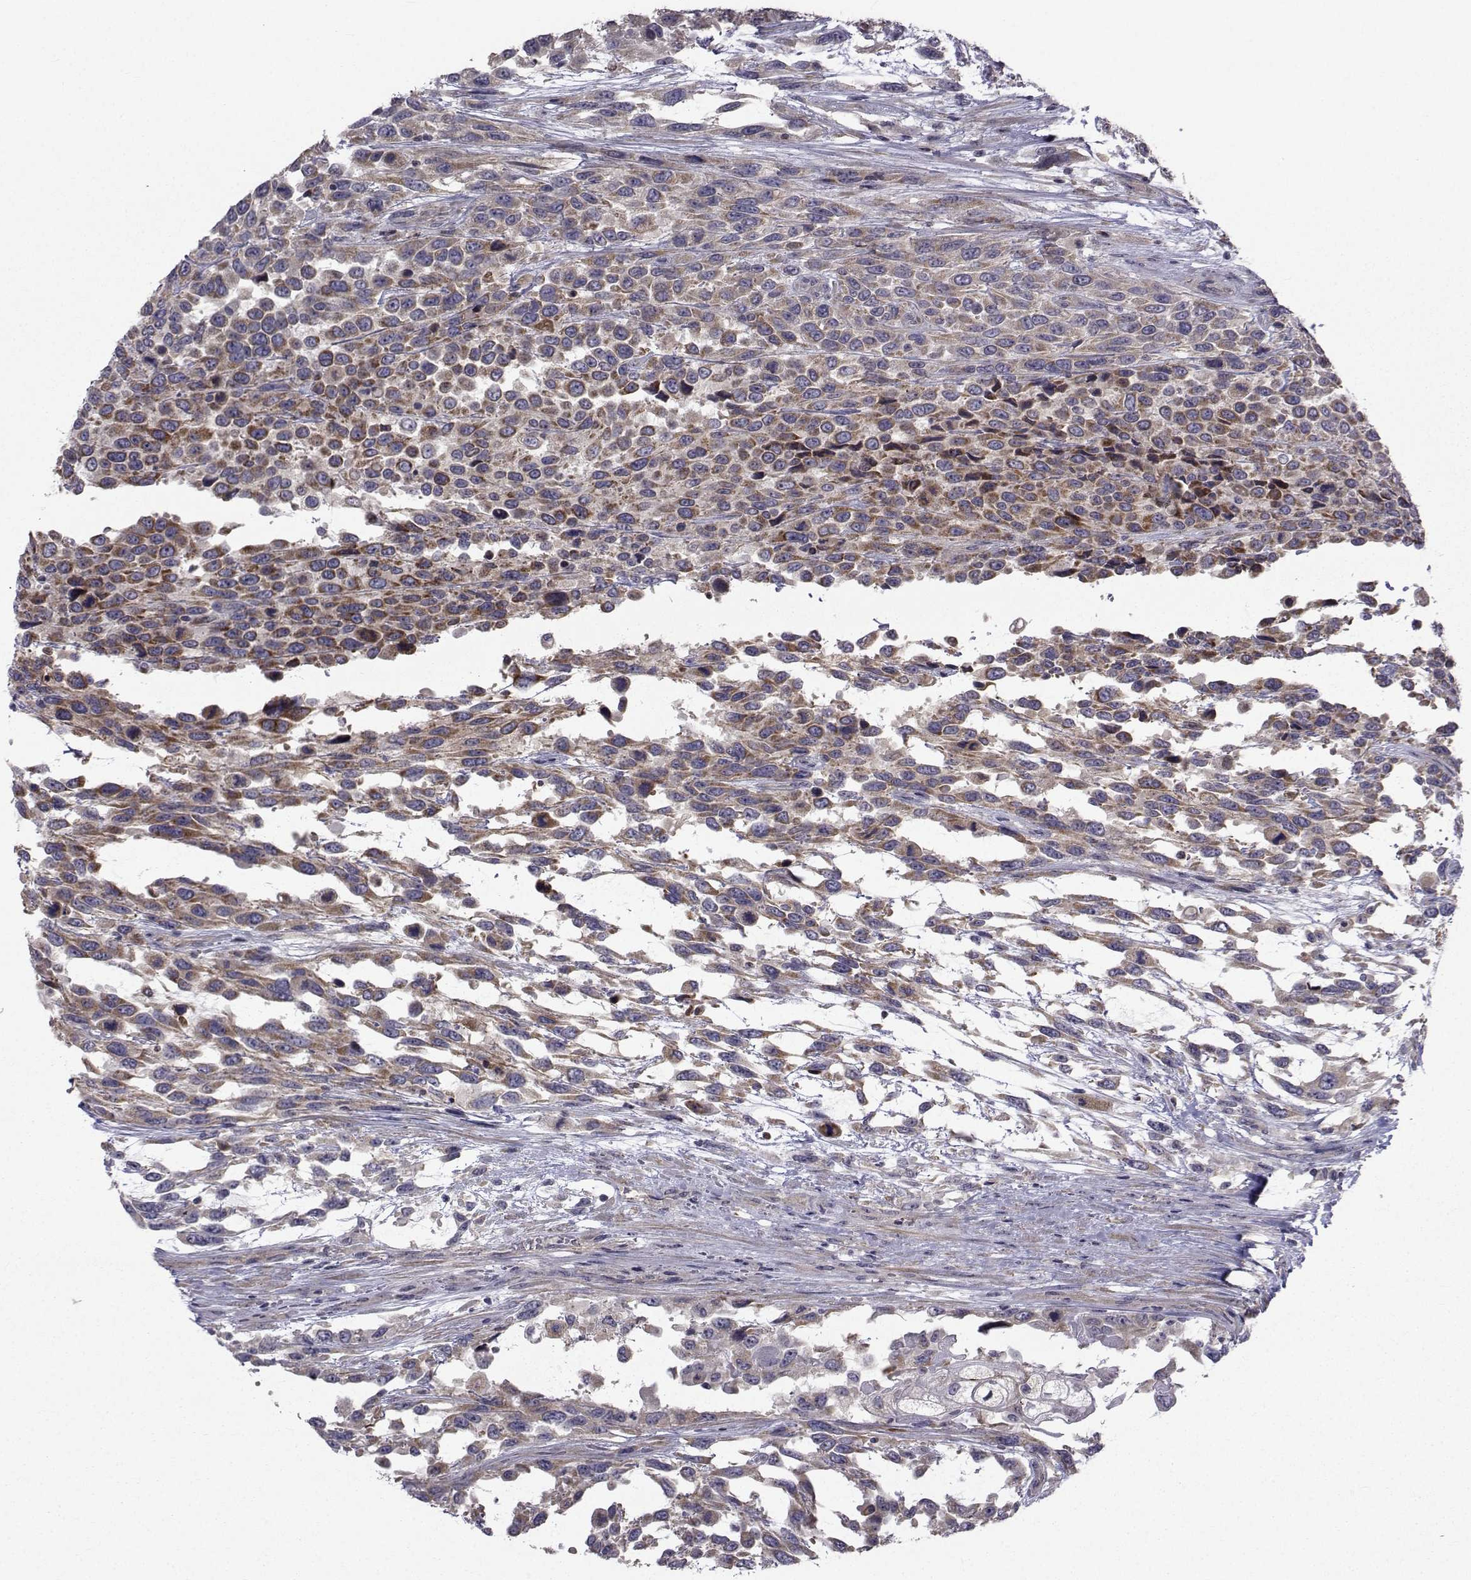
{"staining": {"intensity": "strong", "quantity": "<25%", "location": "cytoplasmic/membranous"}, "tissue": "urothelial cancer", "cell_type": "Tumor cells", "image_type": "cancer", "snomed": [{"axis": "morphology", "description": "Urothelial carcinoma, High grade"}, {"axis": "topography", "description": "Urinary bladder"}], "caption": "High-grade urothelial carcinoma was stained to show a protein in brown. There is medium levels of strong cytoplasmic/membranous expression in about <25% of tumor cells. The staining was performed using DAB (3,3'-diaminobenzidine), with brown indicating positive protein expression. Nuclei are stained blue with hematoxylin.", "gene": "CFAP74", "patient": {"sex": "female", "age": 70}}